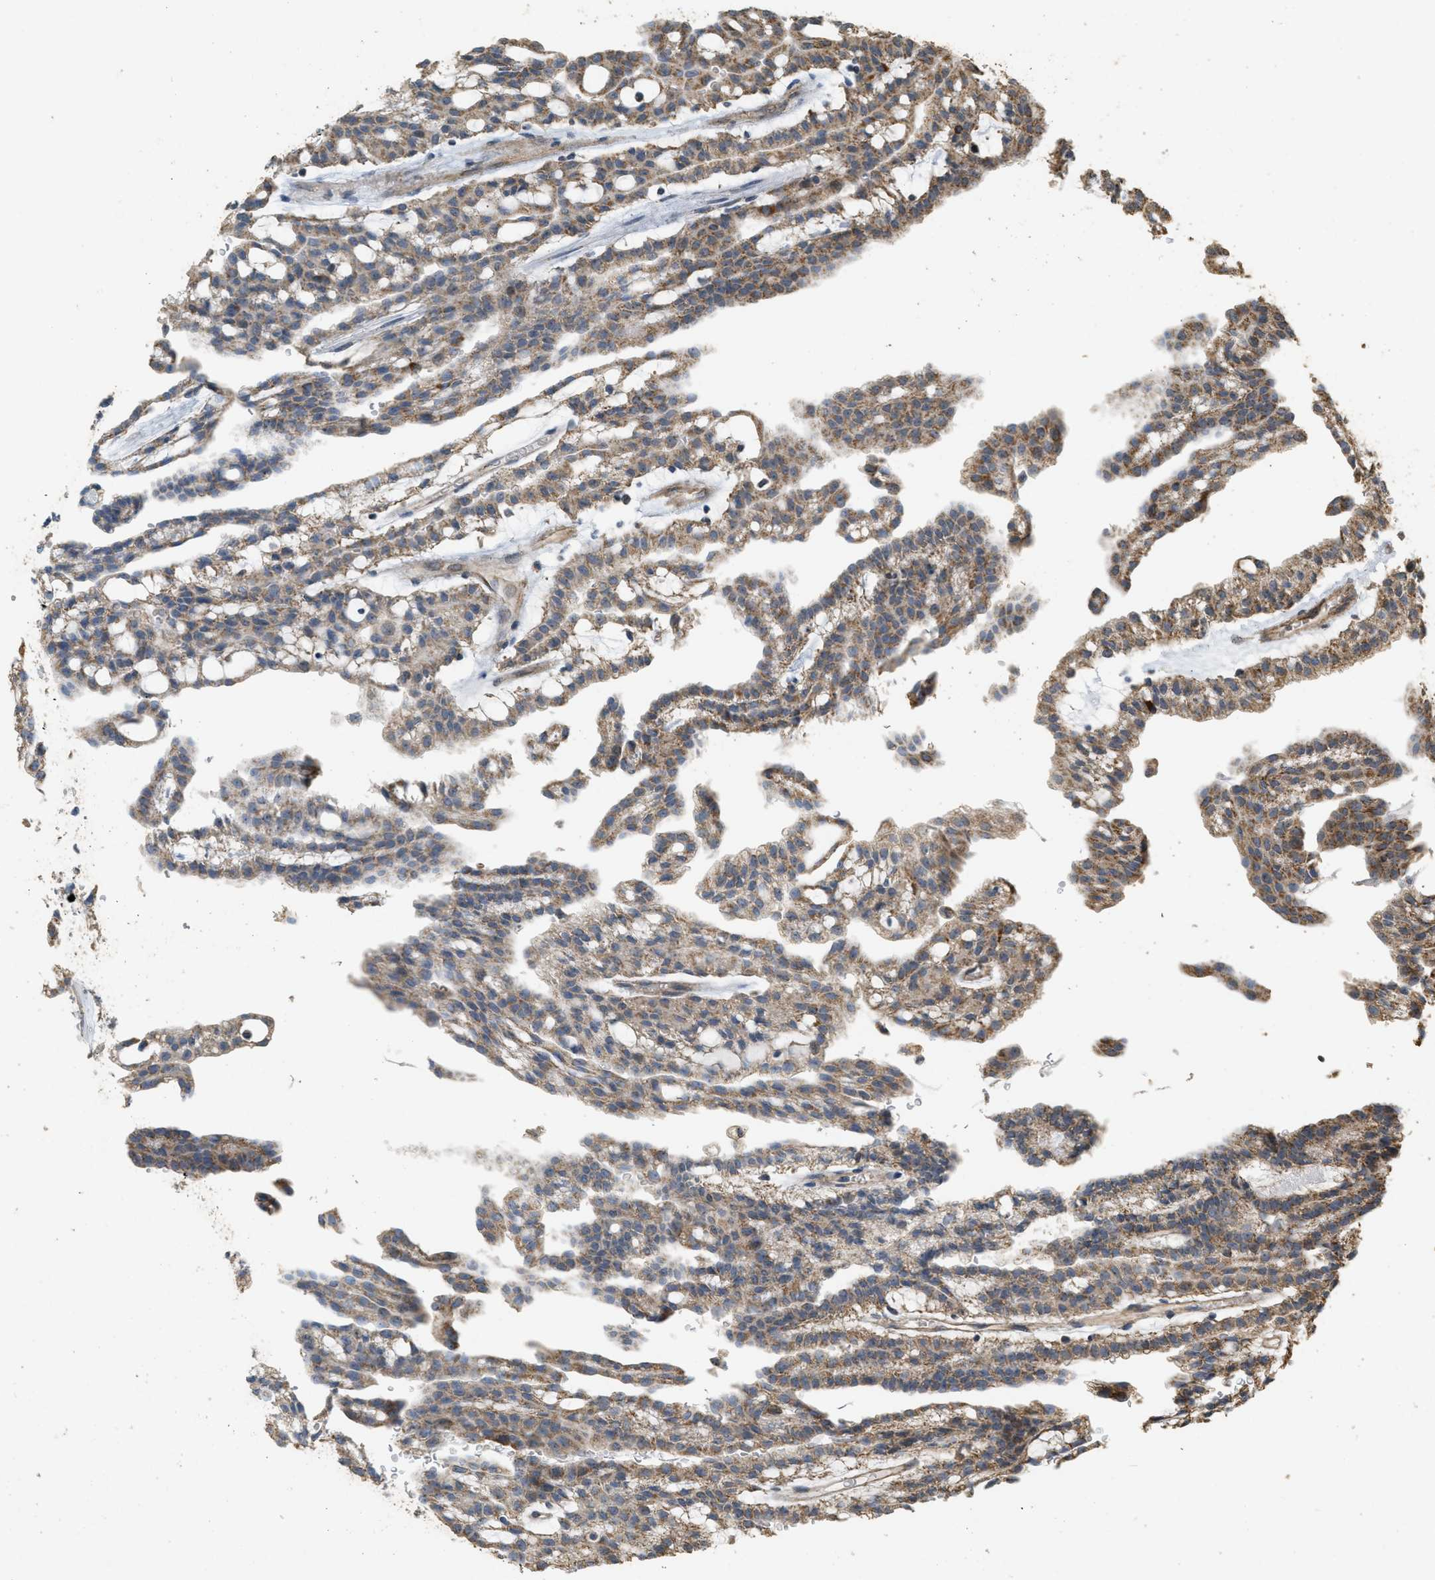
{"staining": {"intensity": "moderate", "quantity": ">75%", "location": "cytoplasmic/membranous"}, "tissue": "renal cancer", "cell_type": "Tumor cells", "image_type": "cancer", "snomed": [{"axis": "morphology", "description": "Adenocarcinoma, NOS"}, {"axis": "topography", "description": "Kidney"}], "caption": "Brown immunohistochemical staining in human renal cancer shows moderate cytoplasmic/membranous expression in approximately >75% of tumor cells. Using DAB (3,3'-diaminobenzidine) (brown) and hematoxylin (blue) stains, captured at high magnification using brightfield microscopy.", "gene": "KCNA4", "patient": {"sex": "male", "age": 63}}